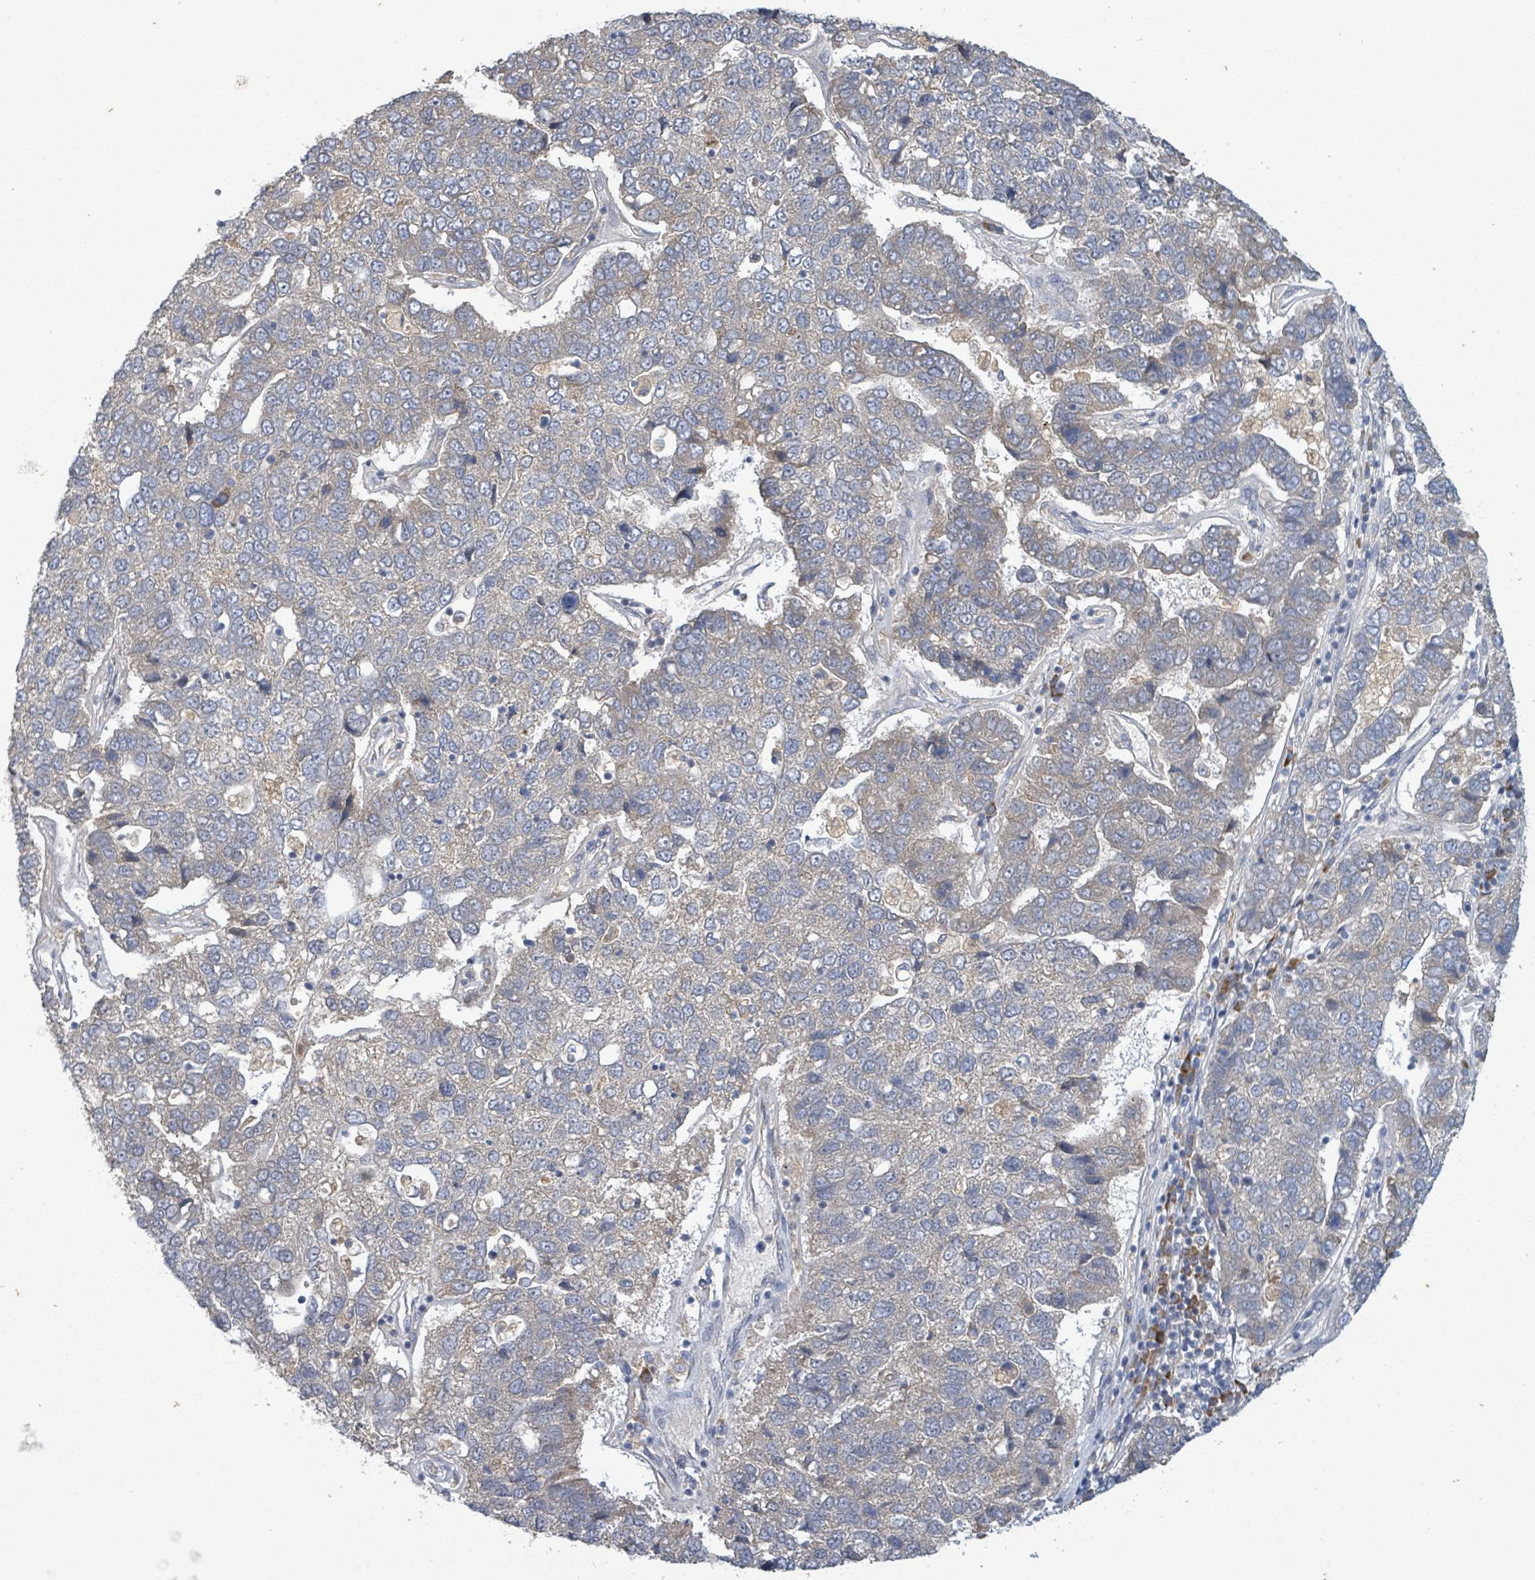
{"staining": {"intensity": "weak", "quantity": "25%-75%", "location": "cytoplasmic/membranous"}, "tissue": "pancreatic cancer", "cell_type": "Tumor cells", "image_type": "cancer", "snomed": [{"axis": "morphology", "description": "Adenocarcinoma, NOS"}, {"axis": "topography", "description": "Pancreas"}], "caption": "The image demonstrates staining of pancreatic adenocarcinoma, revealing weak cytoplasmic/membranous protein expression (brown color) within tumor cells.", "gene": "ATP13A1", "patient": {"sex": "female", "age": 61}}